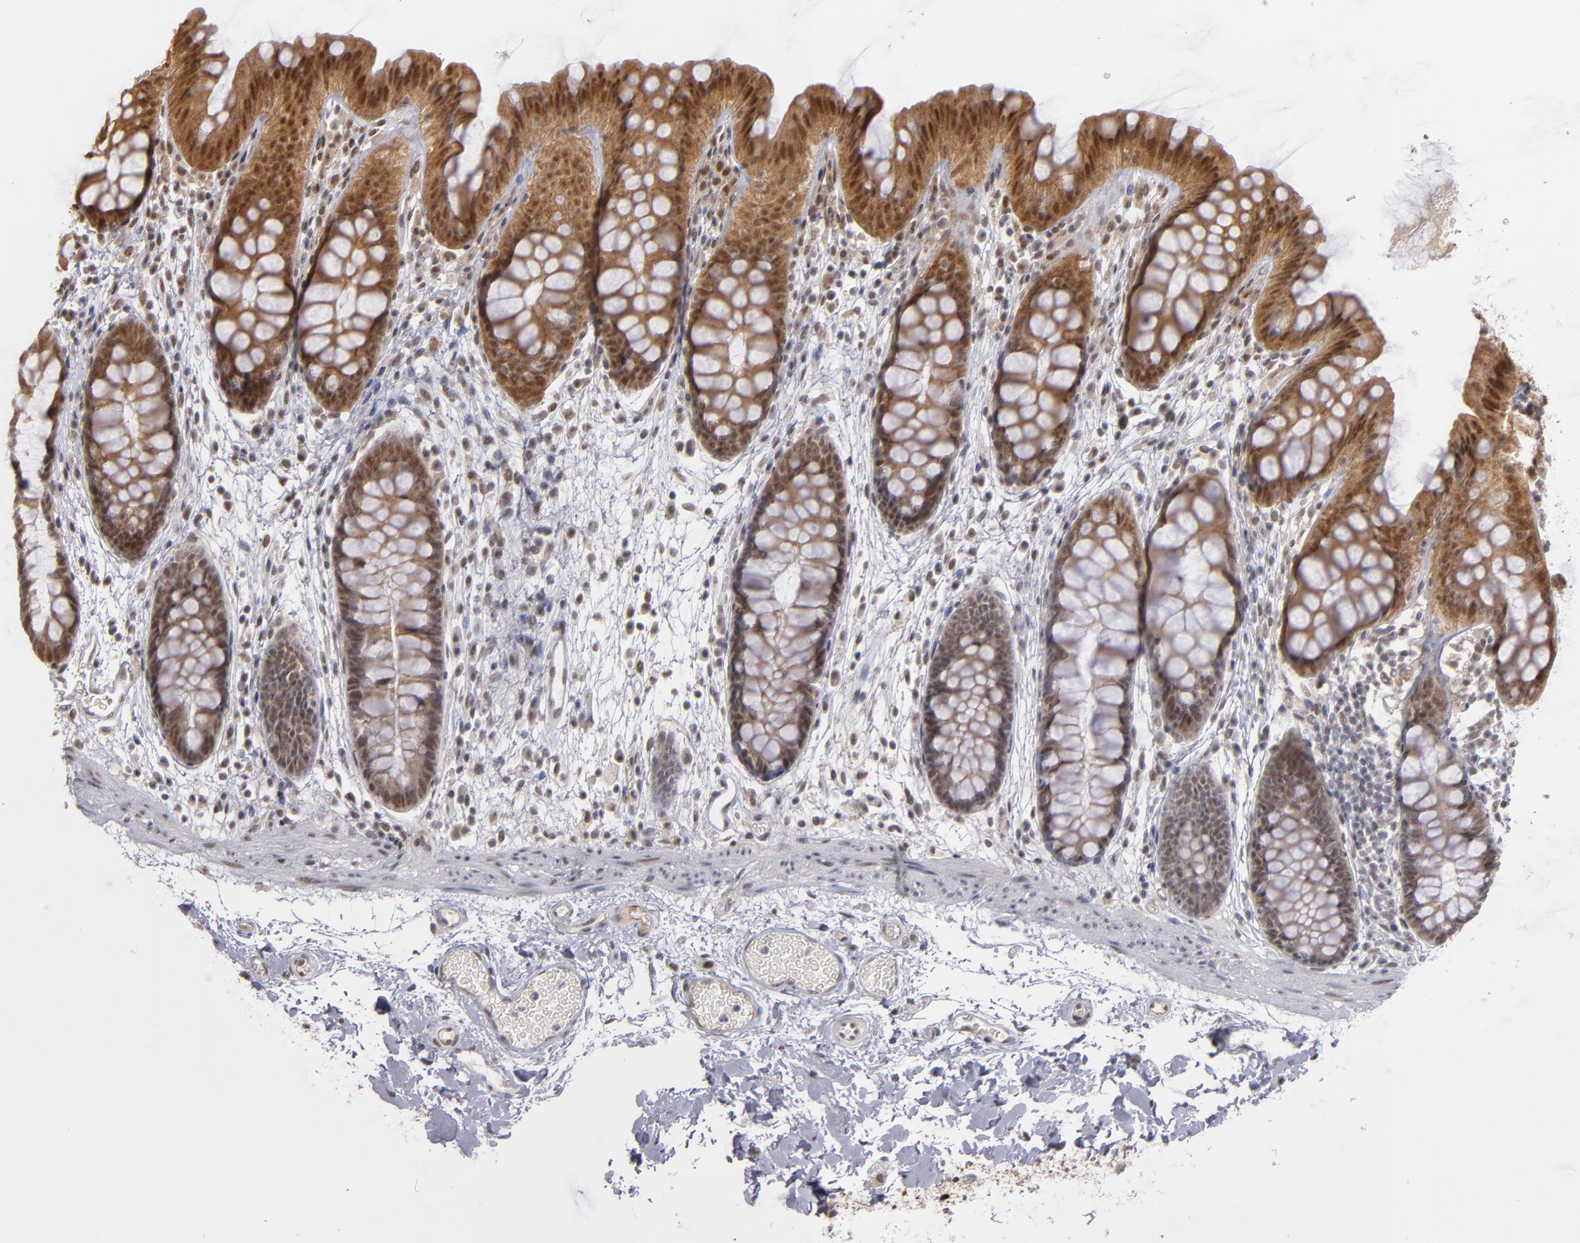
{"staining": {"intensity": "moderate", "quantity": ">75%", "location": "nuclear"}, "tissue": "colon", "cell_type": "Endothelial cells", "image_type": "normal", "snomed": [{"axis": "morphology", "description": "Normal tissue, NOS"}, {"axis": "topography", "description": "Smooth muscle"}, {"axis": "topography", "description": "Colon"}], "caption": "Immunohistochemistry (IHC) (DAB) staining of normal colon displays moderate nuclear protein positivity in about >75% of endothelial cells. The protein of interest is shown in brown color, while the nuclei are stained blue.", "gene": "ZNF75A", "patient": {"sex": "male", "age": 67}}